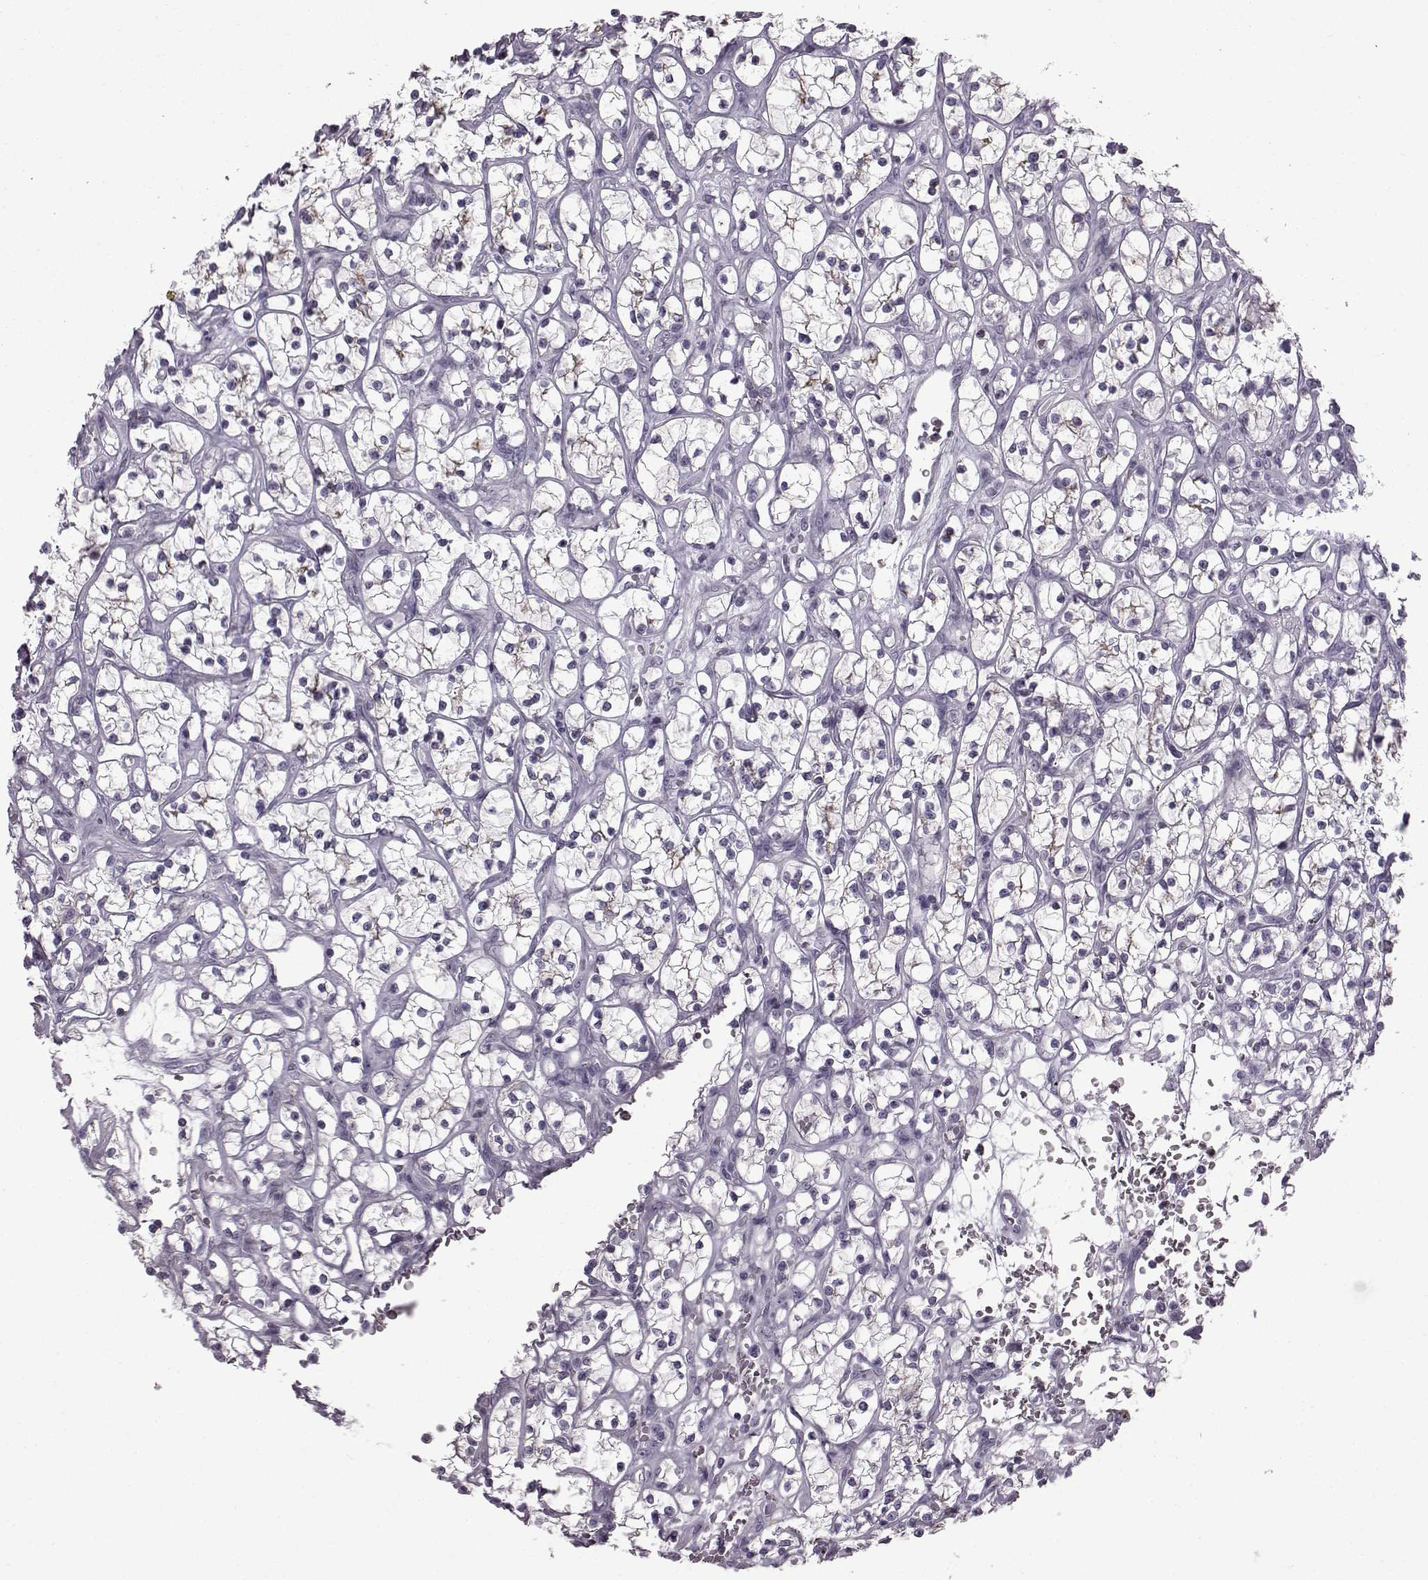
{"staining": {"intensity": "negative", "quantity": "none", "location": "none"}, "tissue": "renal cancer", "cell_type": "Tumor cells", "image_type": "cancer", "snomed": [{"axis": "morphology", "description": "Adenocarcinoma, NOS"}, {"axis": "topography", "description": "Kidney"}], "caption": "A histopathology image of adenocarcinoma (renal) stained for a protein demonstrates no brown staining in tumor cells.", "gene": "SLC28A2", "patient": {"sex": "female", "age": 64}}